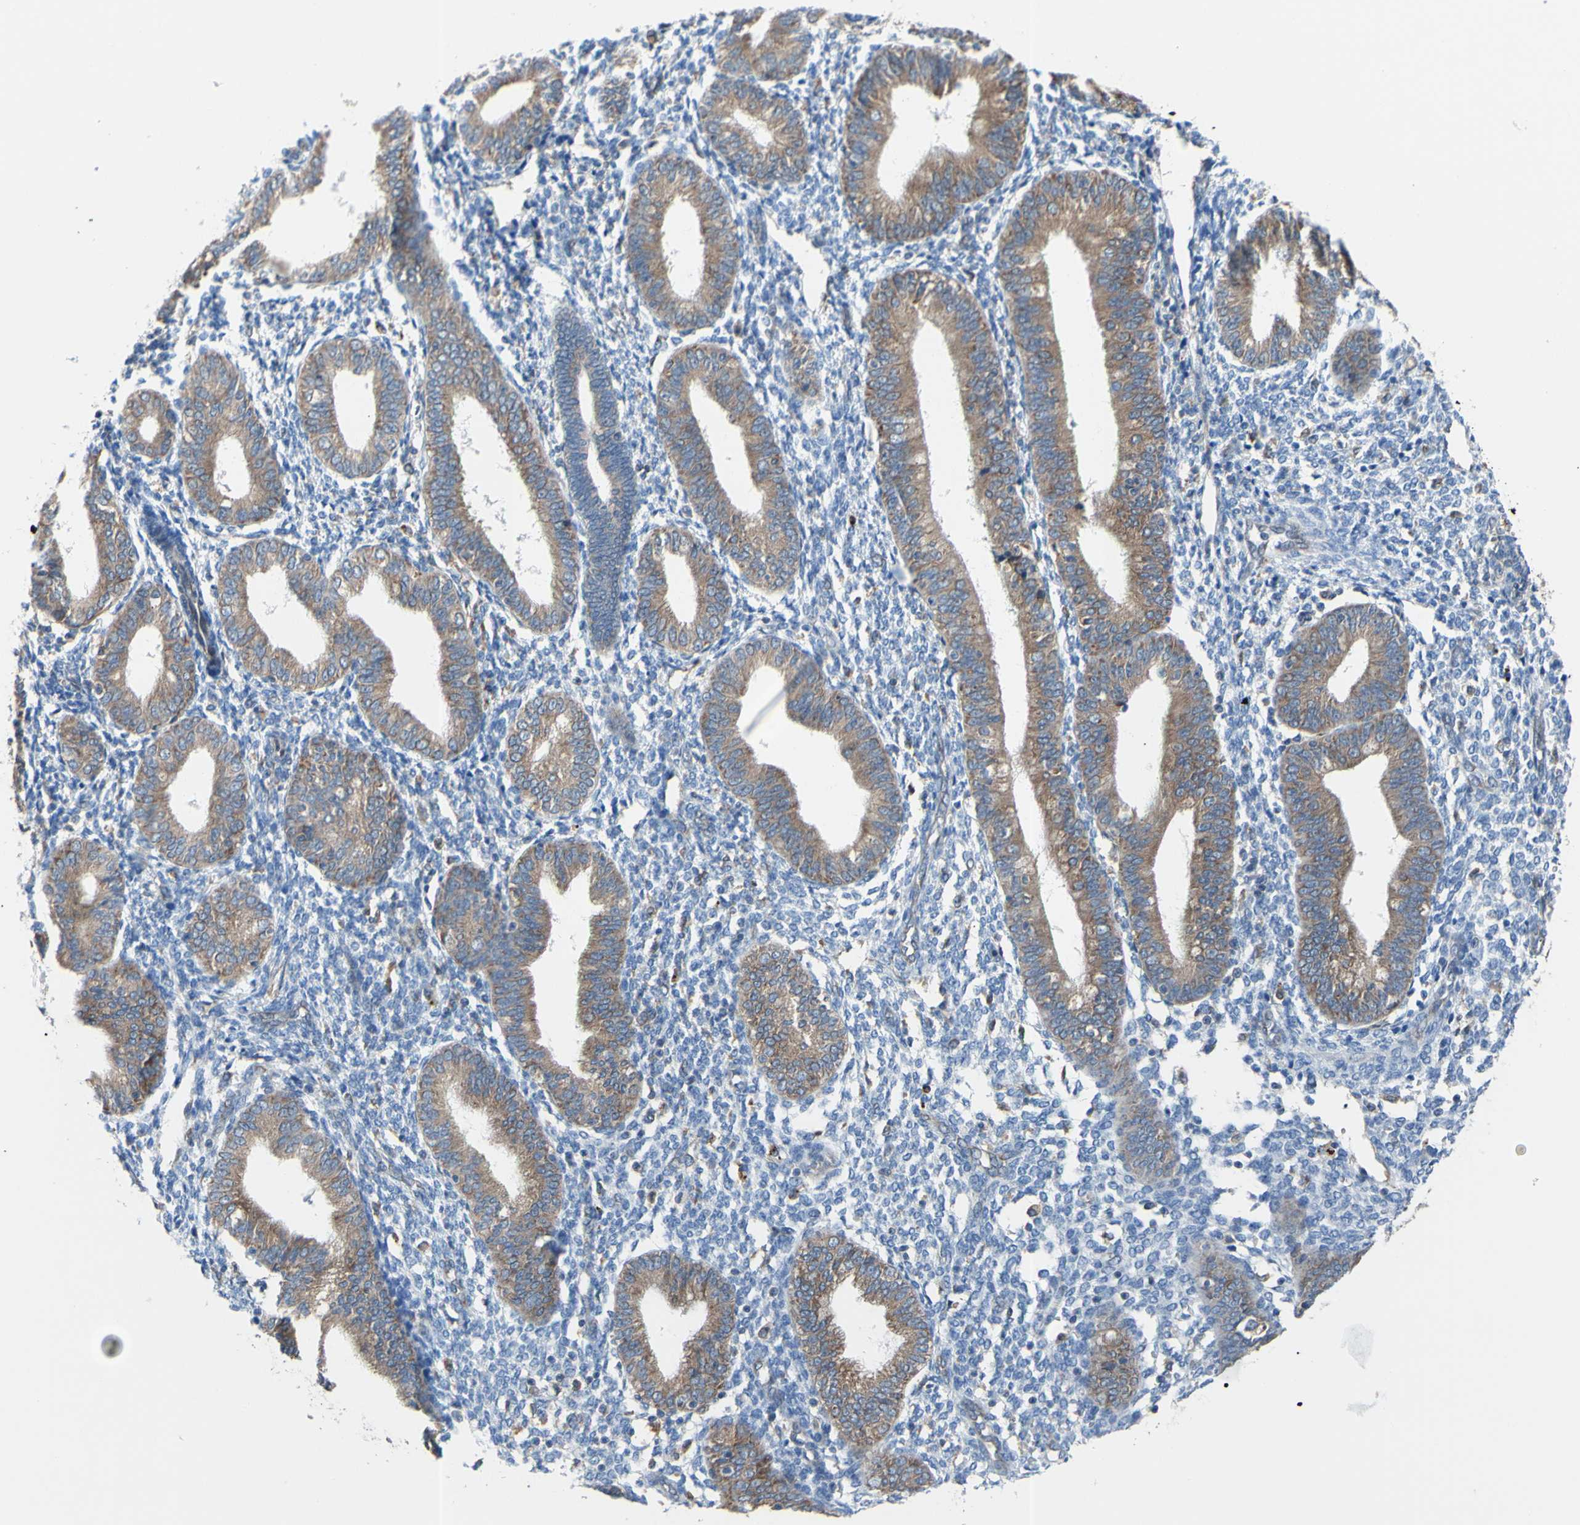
{"staining": {"intensity": "negative", "quantity": "none", "location": "none"}, "tissue": "endometrium", "cell_type": "Cells in endometrial stroma", "image_type": "normal", "snomed": [{"axis": "morphology", "description": "Normal tissue, NOS"}, {"axis": "topography", "description": "Endometrium"}], "caption": "Cells in endometrial stroma show no significant protein expression in unremarkable endometrium. (DAB immunohistochemistry, high magnification).", "gene": "MGST2", "patient": {"sex": "female", "age": 61}}